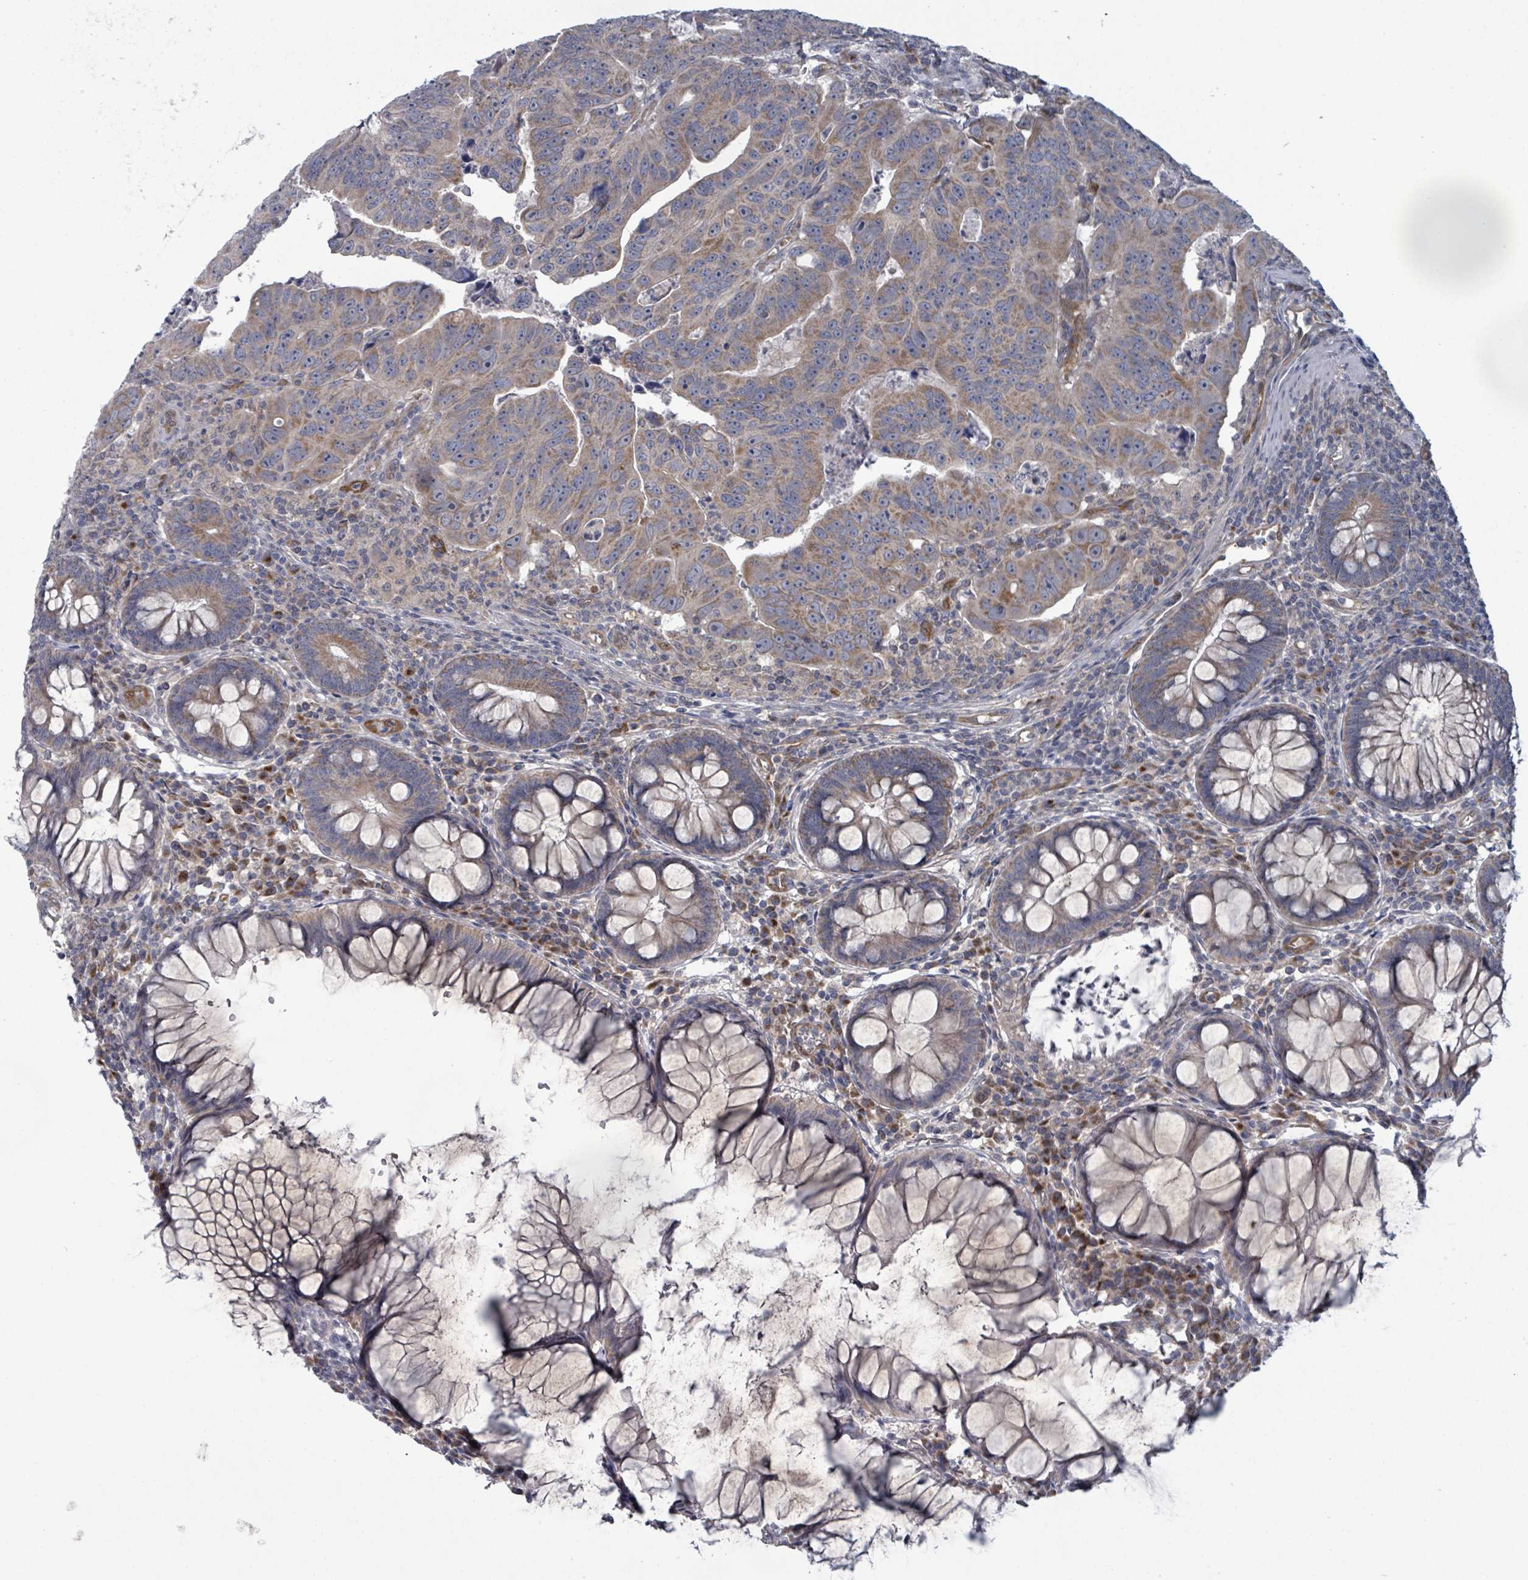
{"staining": {"intensity": "moderate", "quantity": ">75%", "location": "cytoplasmic/membranous"}, "tissue": "colorectal cancer", "cell_type": "Tumor cells", "image_type": "cancer", "snomed": [{"axis": "morphology", "description": "Adenocarcinoma, NOS"}, {"axis": "topography", "description": "Rectum"}], "caption": "Immunohistochemistry (IHC) (DAB (3,3'-diaminobenzidine)) staining of colorectal cancer (adenocarcinoma) shows moderate cytoplasmic/membranous protein expression in approximately >75% of tumor cells.", "gene": "FKBP1A", "patient": {"sex": "male", "age": 69}}